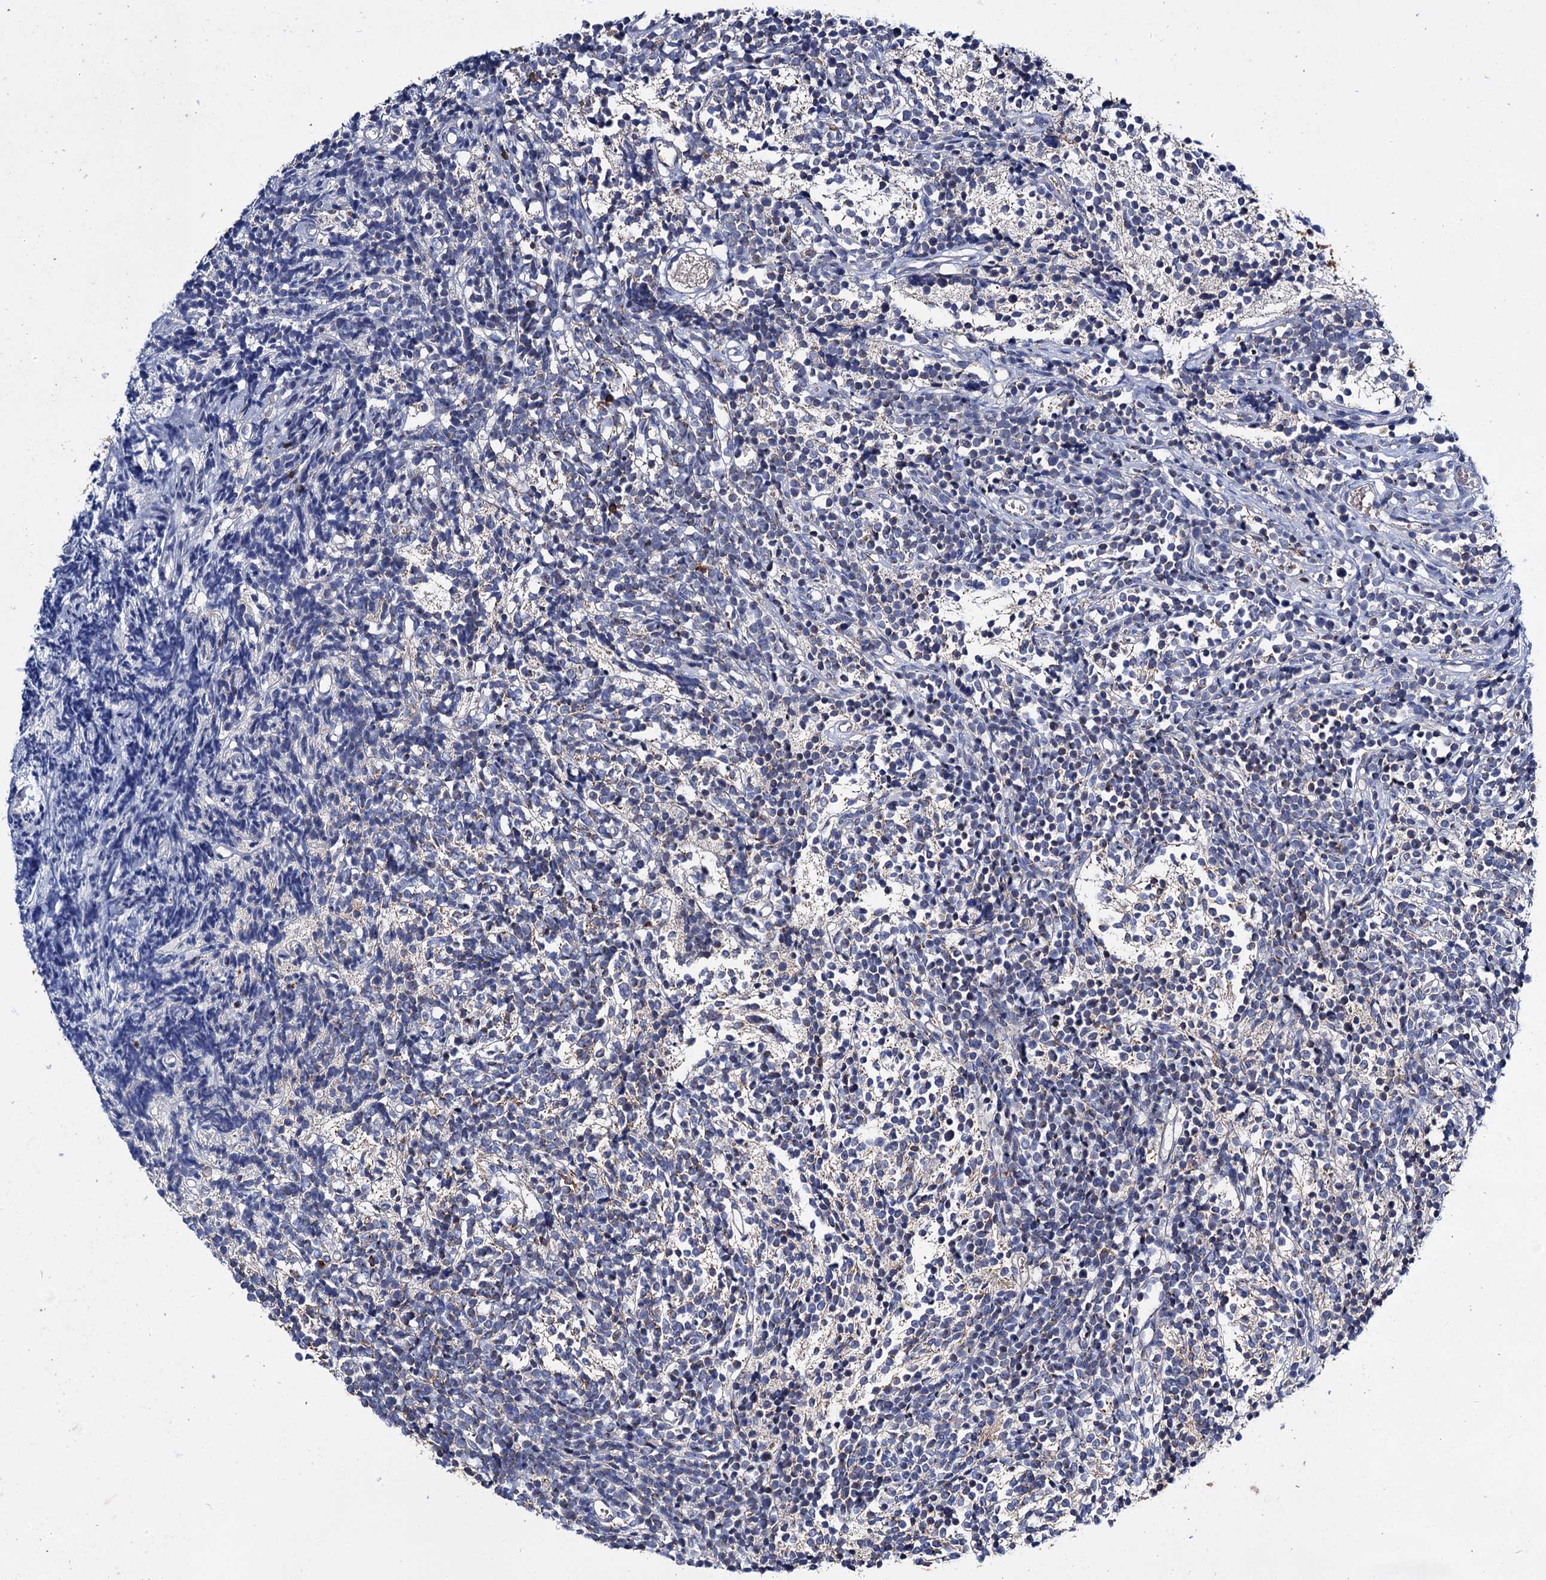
{"staining": {"intensity": "negative", "quantity": "none", "location": "none"}, "tissue": "glioma", "cell_type": "Tumor cells", "image_type": "cancer", "snomed": [{"axis": "morphology", "description": "Glioma, malignant, Low grade"}, {"axis": "topography", "description": "Brain"}], "caption": "High power microscopy photomicrograph of an immunohistochemistry photomicrograph of glioma, revealing no significant positivity in tumor cells. Nuclei are stained in blue.", "gene": "UBASH3B", "patient": {"sex": "female", "age": 1}}